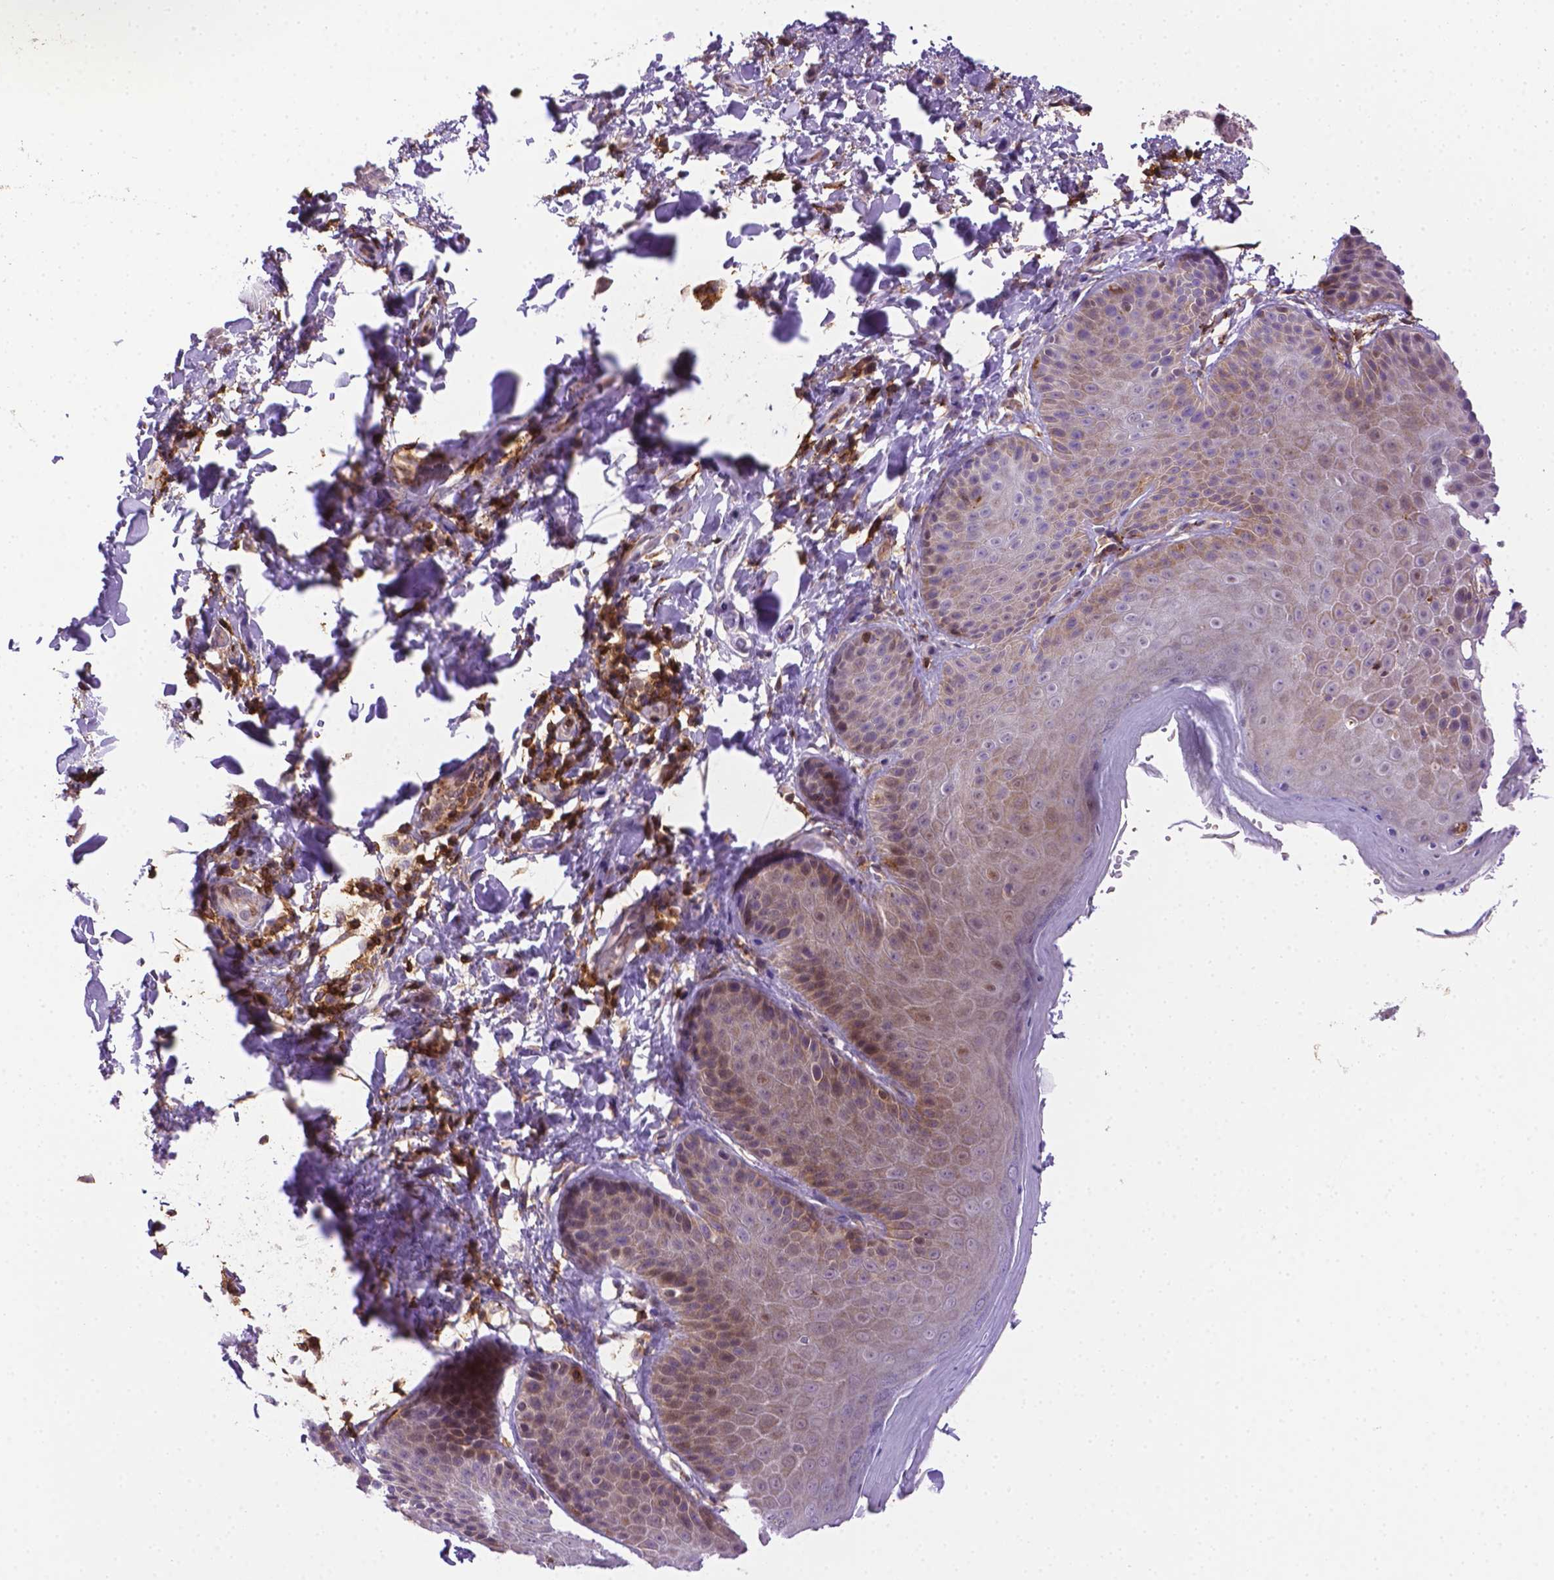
{"staining": {"intensity": "weak", "quantity": "25%-75%", "location": "cytoplasmic/membranous"}, "tissue": "skin", "cell_type": "Epidermal cells", "image_type": "normal", "snomed": [{"axis": "morphology", "description": "Normal tissue, NOS"}, {"axis": "topography", "description": "Anal"}, {"axis": "topography", "description": "Peripheral nerve tissue"}], "caption": "Immunohistochemical staining of unremarkable human skin demonstrates 25%-75% levels of weak cytoplasmic/membranous protein expression in approximately 25%-75% of epidermal cells.", "gene": "ACAD10", "patient": {"sex": "male", "age": 51}}